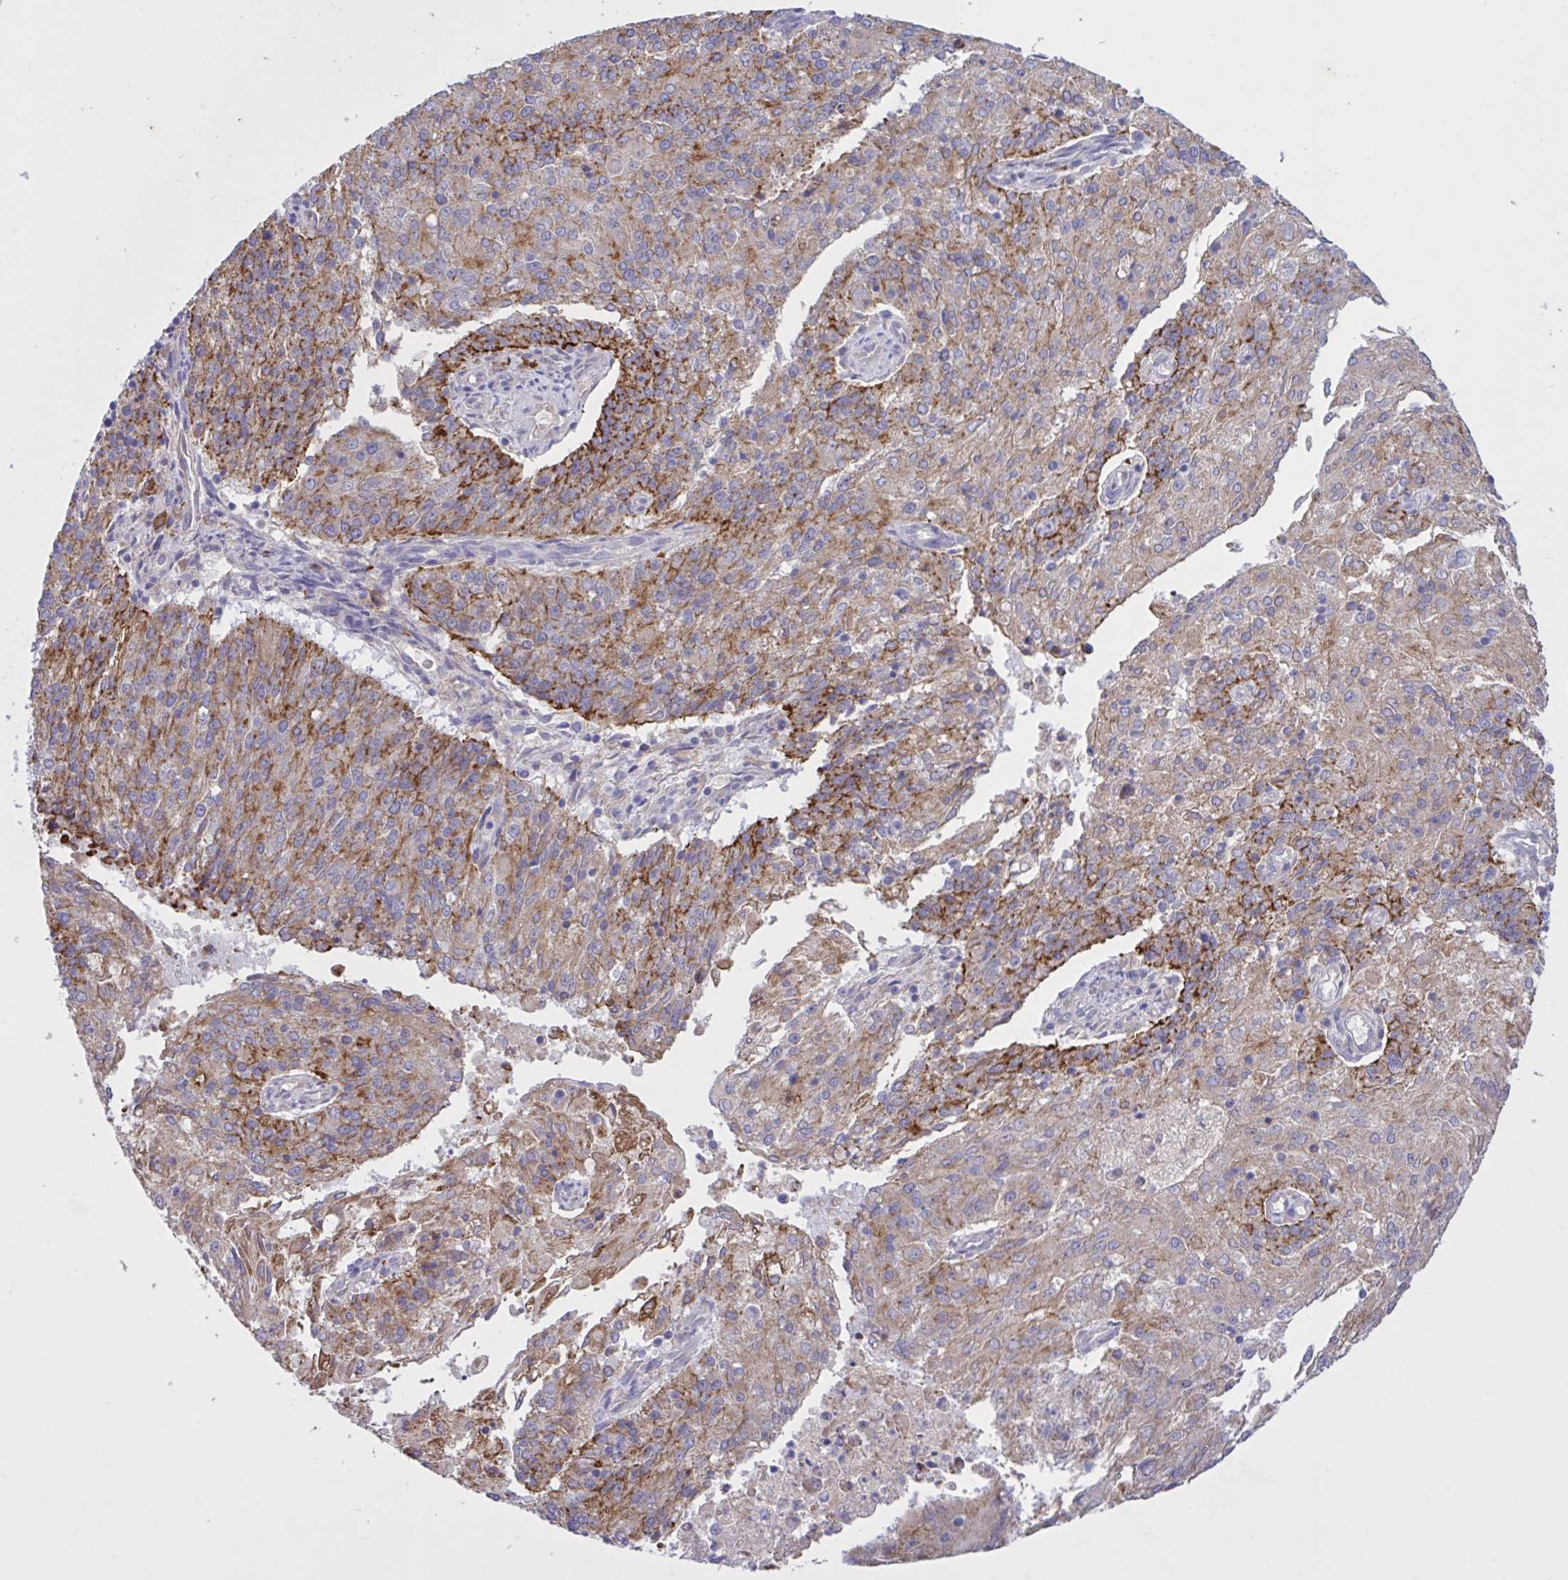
{"staining": {"intensity": "strong", "quantity": "25%-75%", "location": "cytoplasmic/membranous"}, "tissue": "endometrial cancer", "cell_type": "Tumor cells", "image_type": "cancer", "snomed": [{"axis": "morphology", "description": "Adenocarcinoma, NOS"}, {"axis": "topography", "description": "Endometrium"}], "caption": "Protein expression analysis of human adenocarcinoma (endometrial) reveals strong cytoplasmic/membranous staining in approximately 25%-75% of tumor cells. (DAB IHC with brightfield microscopy, high magnification).", "gene": "SLC66A1", "patient": {"sex": "female", "age": 82}}